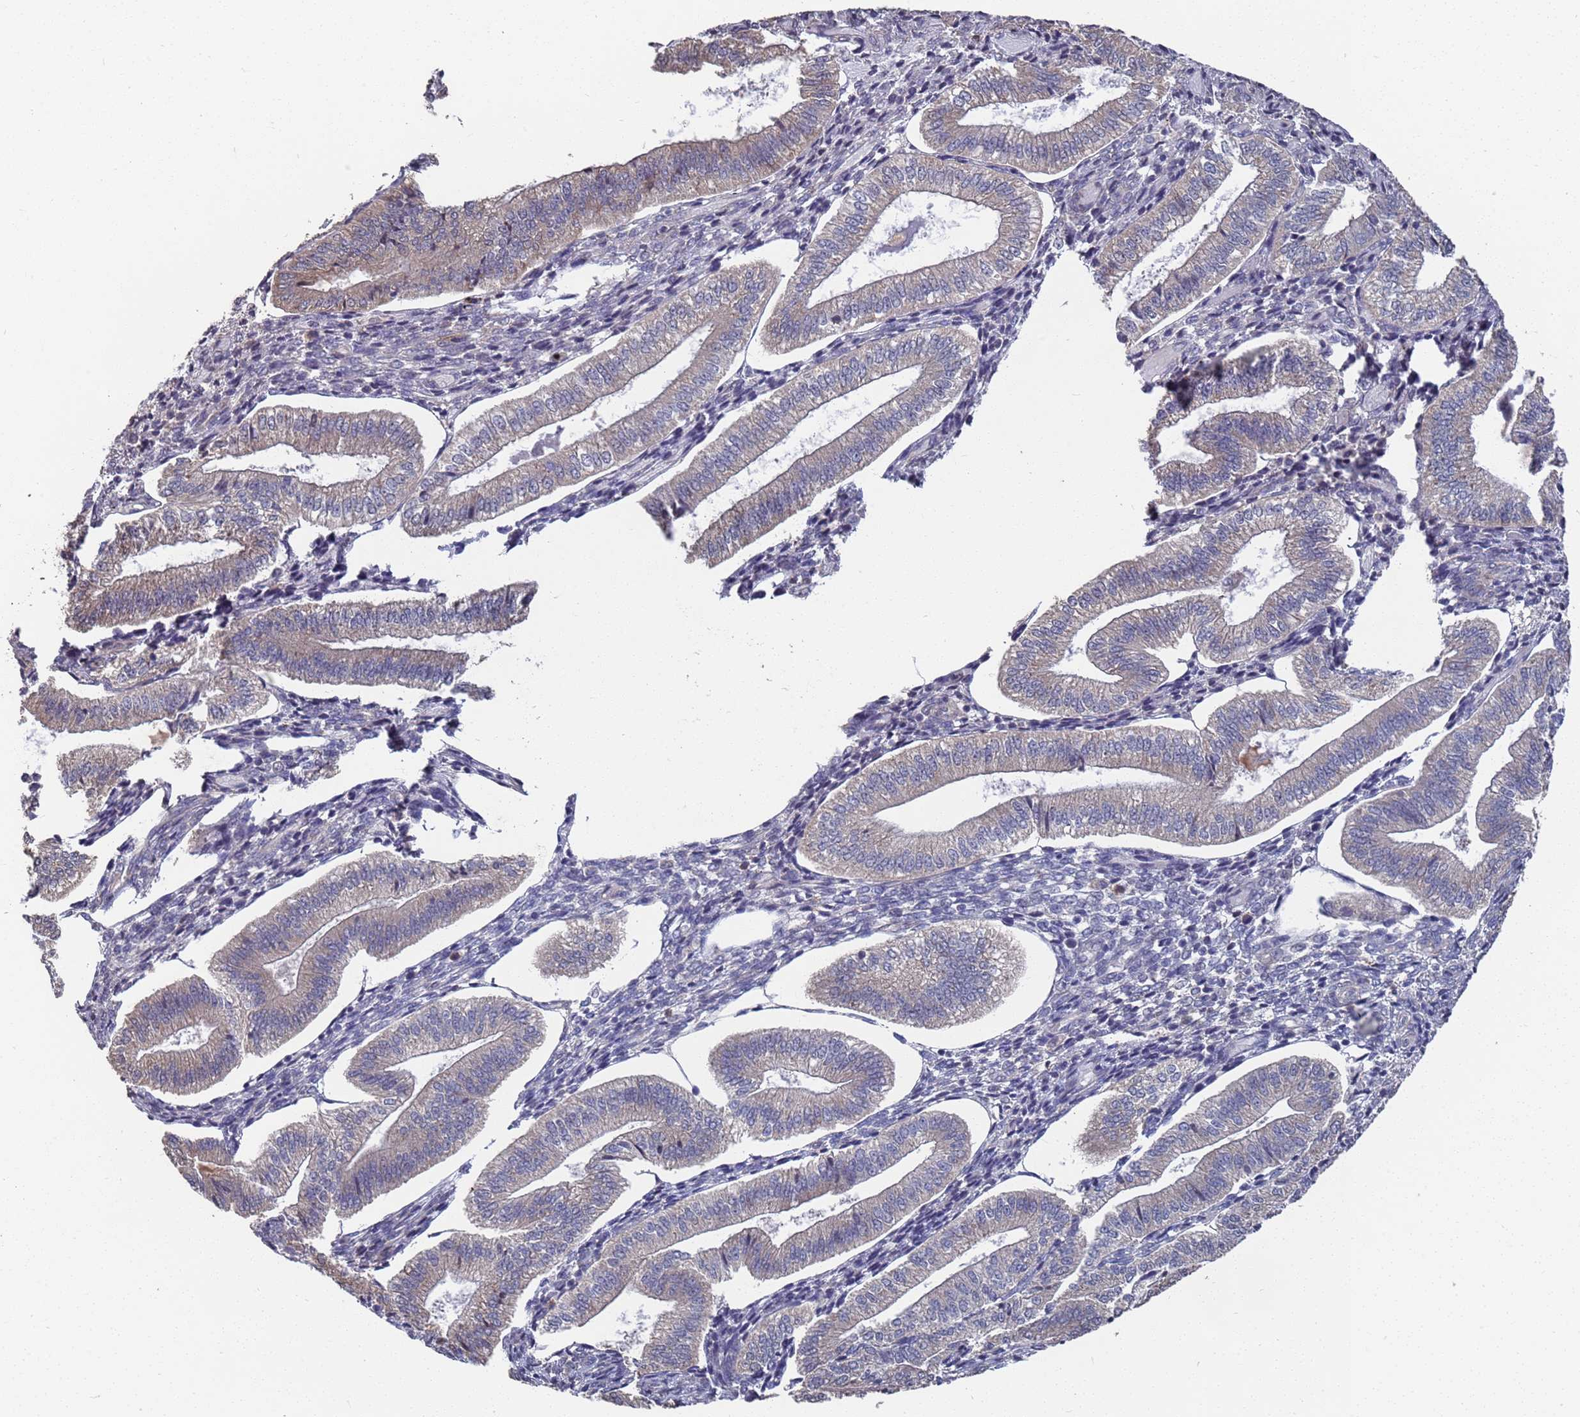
{"staining": {"intensity": "weak", "quantity": "25%-75%", "location": "cytoplasmic/membranous"}, "tissue": "endometrium", "cell_type": "Cells in endometrial stroma", "image_type": "normal", "snomed": [{"axis": "morphology", "description": "Normal tissue, NOS"}, {"axis": "topography", "description": "Endometrium"}], "caption": "Endometrium stained with DAB (3,3'-diaminobenzidine) immunohistochemistry demonstrates low levels of weak cytoplasmic/membranous expression in about 25%-75% of cells in endometrial stroma.", "gene": "CFAP119", "patient": {"sex": "female", "age": 34}}